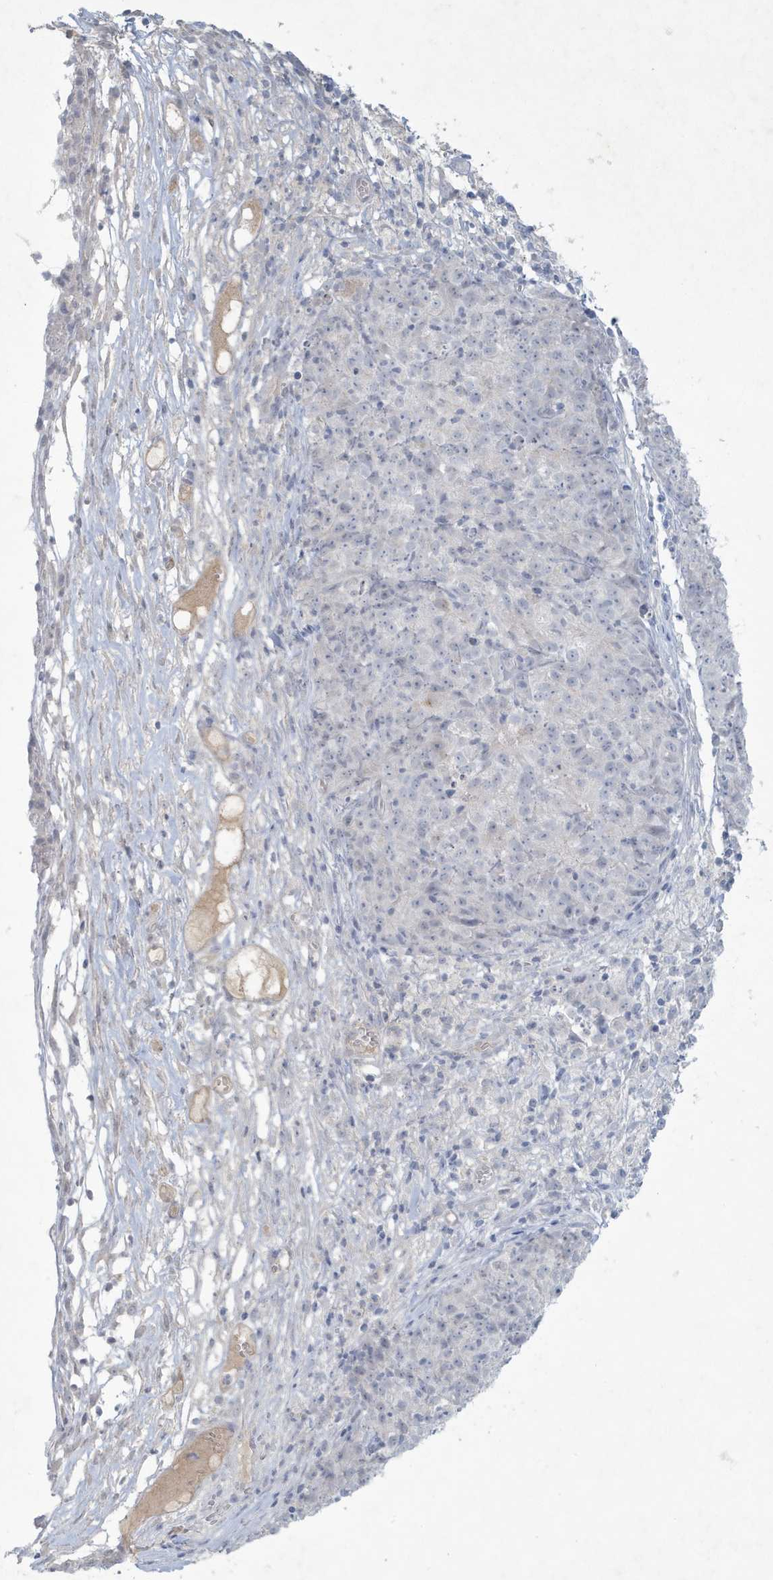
{"staining": {"intensity": "negative", "quantity": "none", "location": "none"}, "tissue": "ovarian cancer", "cell_type": "Tumor cells", "image_type": "cancer", "snomed": [{"axis": "morphology", "description": "Carcinoma, endometroid"}, {"axis": "topography", "description": "Ovary"}], "caption": "Protein analysis of ovarian cancer demonstrates no significant staining in tumor cells.", "gene": "CCDC24", "patient": {"sex": "female", "age": 42}}